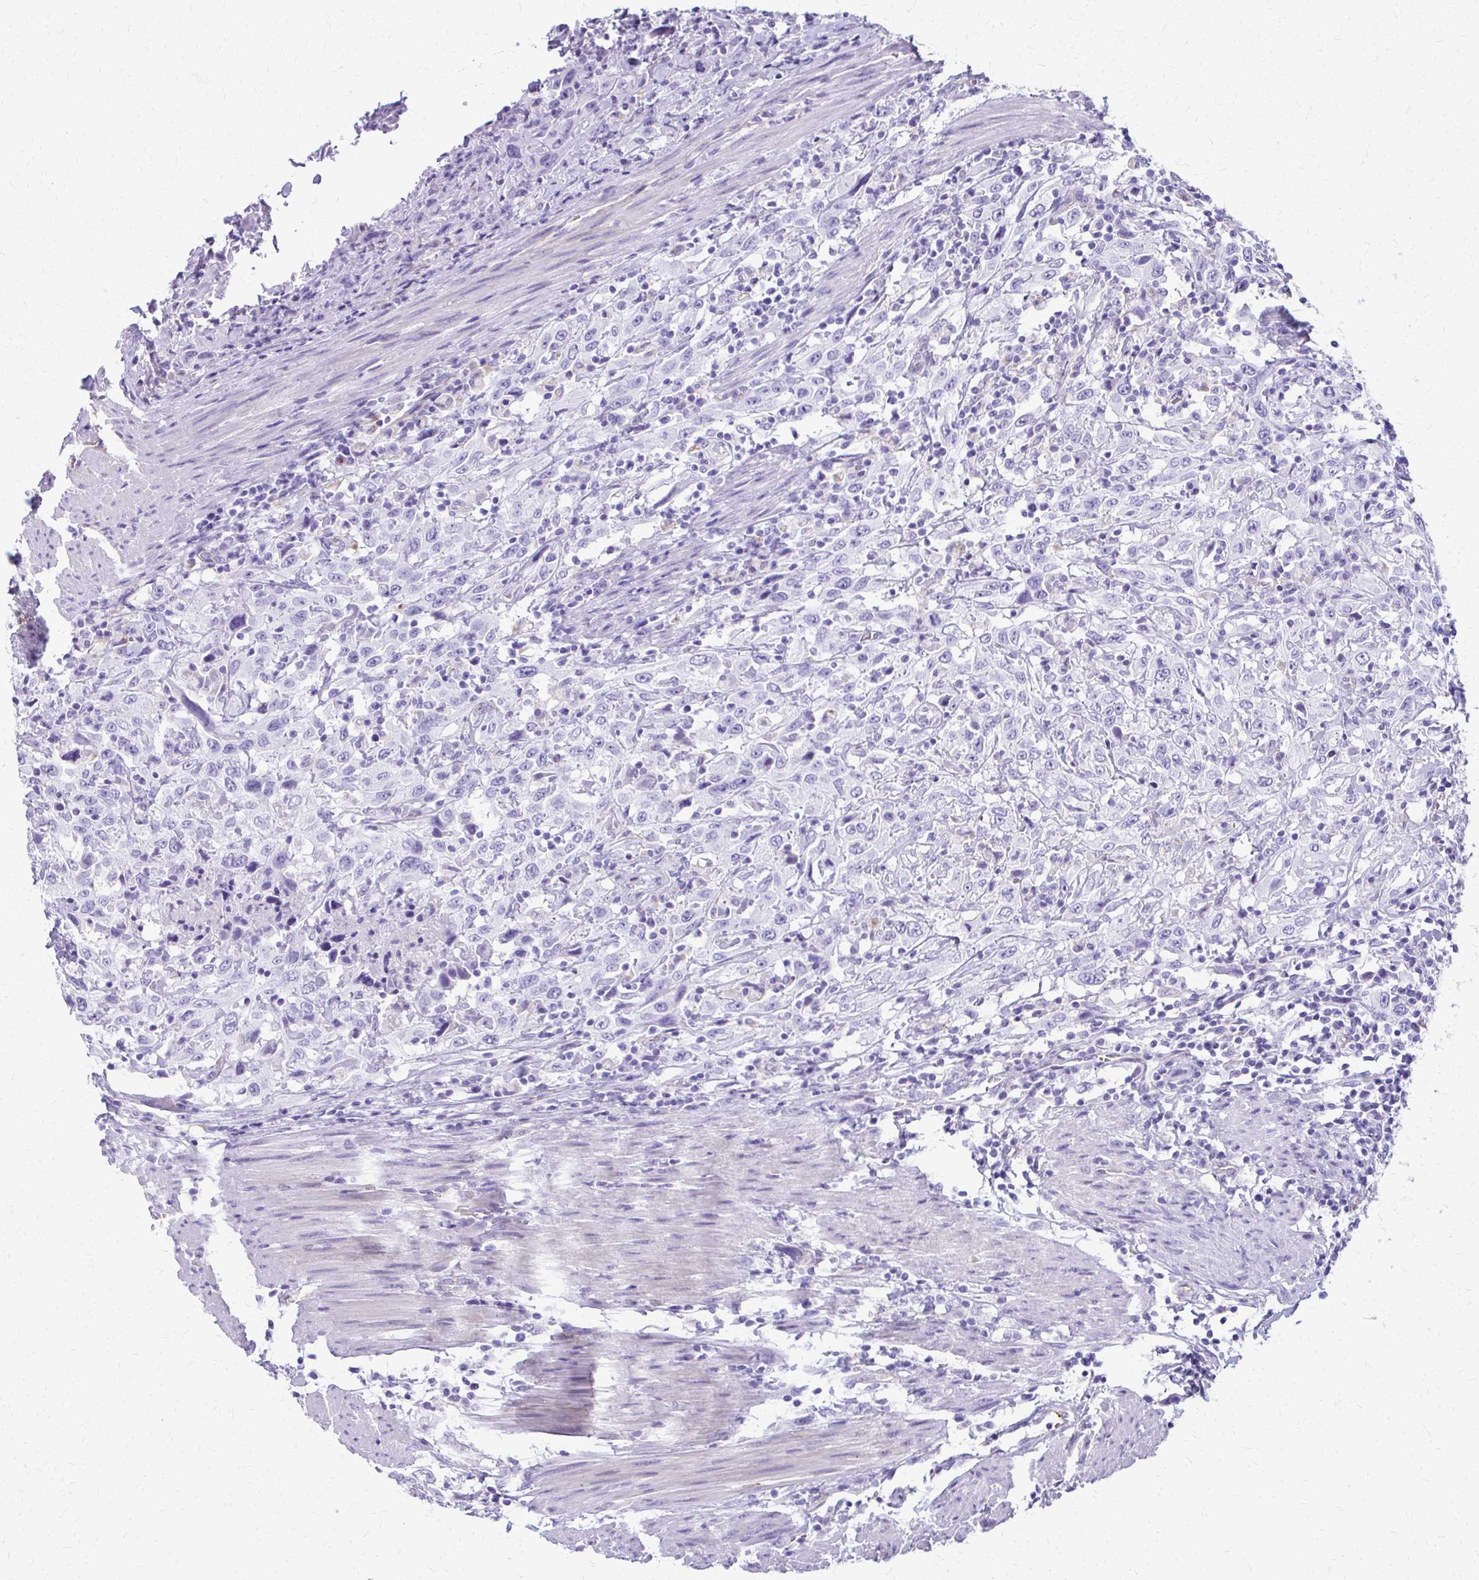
{"staining": {"intensity": "negative", "quantity": "none", "location": "none"}, "tissue": "urothelial cancer", "cell_type": "Tumor cells", "image_type": "cancer", "snomed": [{"axis": "morphology", "description": "Urothelial carcinoma, High grade"}, {"axis": "topography", "description": "Urinary bladder"}], "caption": "Histopathology image shows no protein expression in tumor cells of high-grade urothelial carcinoma tissue.", "gene": "TPSG1", "patient": {"sex": "male", "age": 61}}